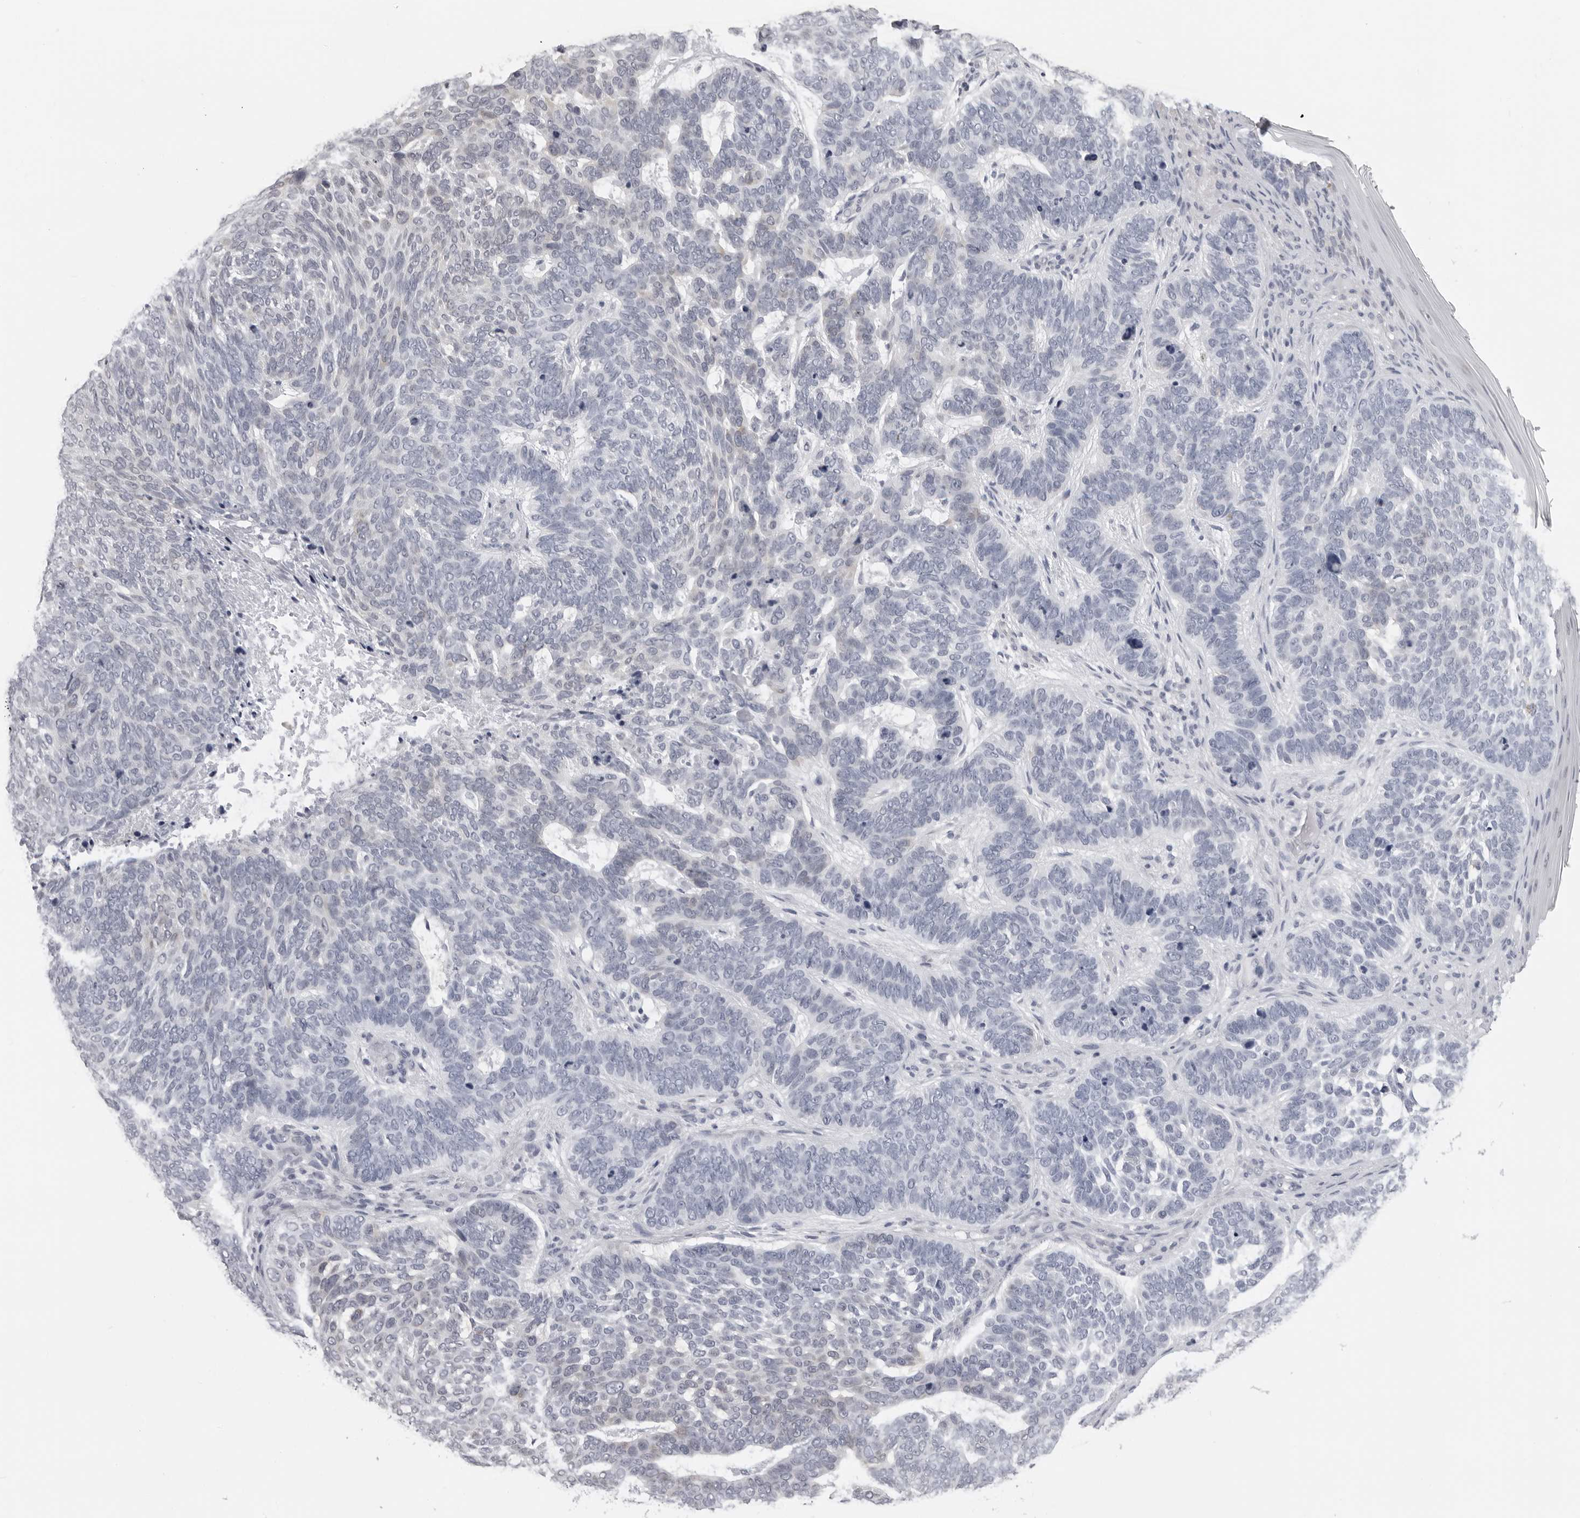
{"staining": {"intensity": "negative", "quantity": "none", "location": "none"}, "tissue": "skin cancer", "cell_type": "Tumor cells", "image_type": "cancer", "snomed": [{"axis": "morphology", "description": "Basal cell carcinoma"}, {"axis": "topography", "description": "Skin"}], "caption": "Immunohistochemistry image of neoplastic tissue: basal cell carcinoma (skin) stained with DAB (3,3'-diaminobenzidine) exhibits no significant protein staining in tumor cells.", "gene": "DNALI1", "patient": {"sex": "female", "age": 85}}